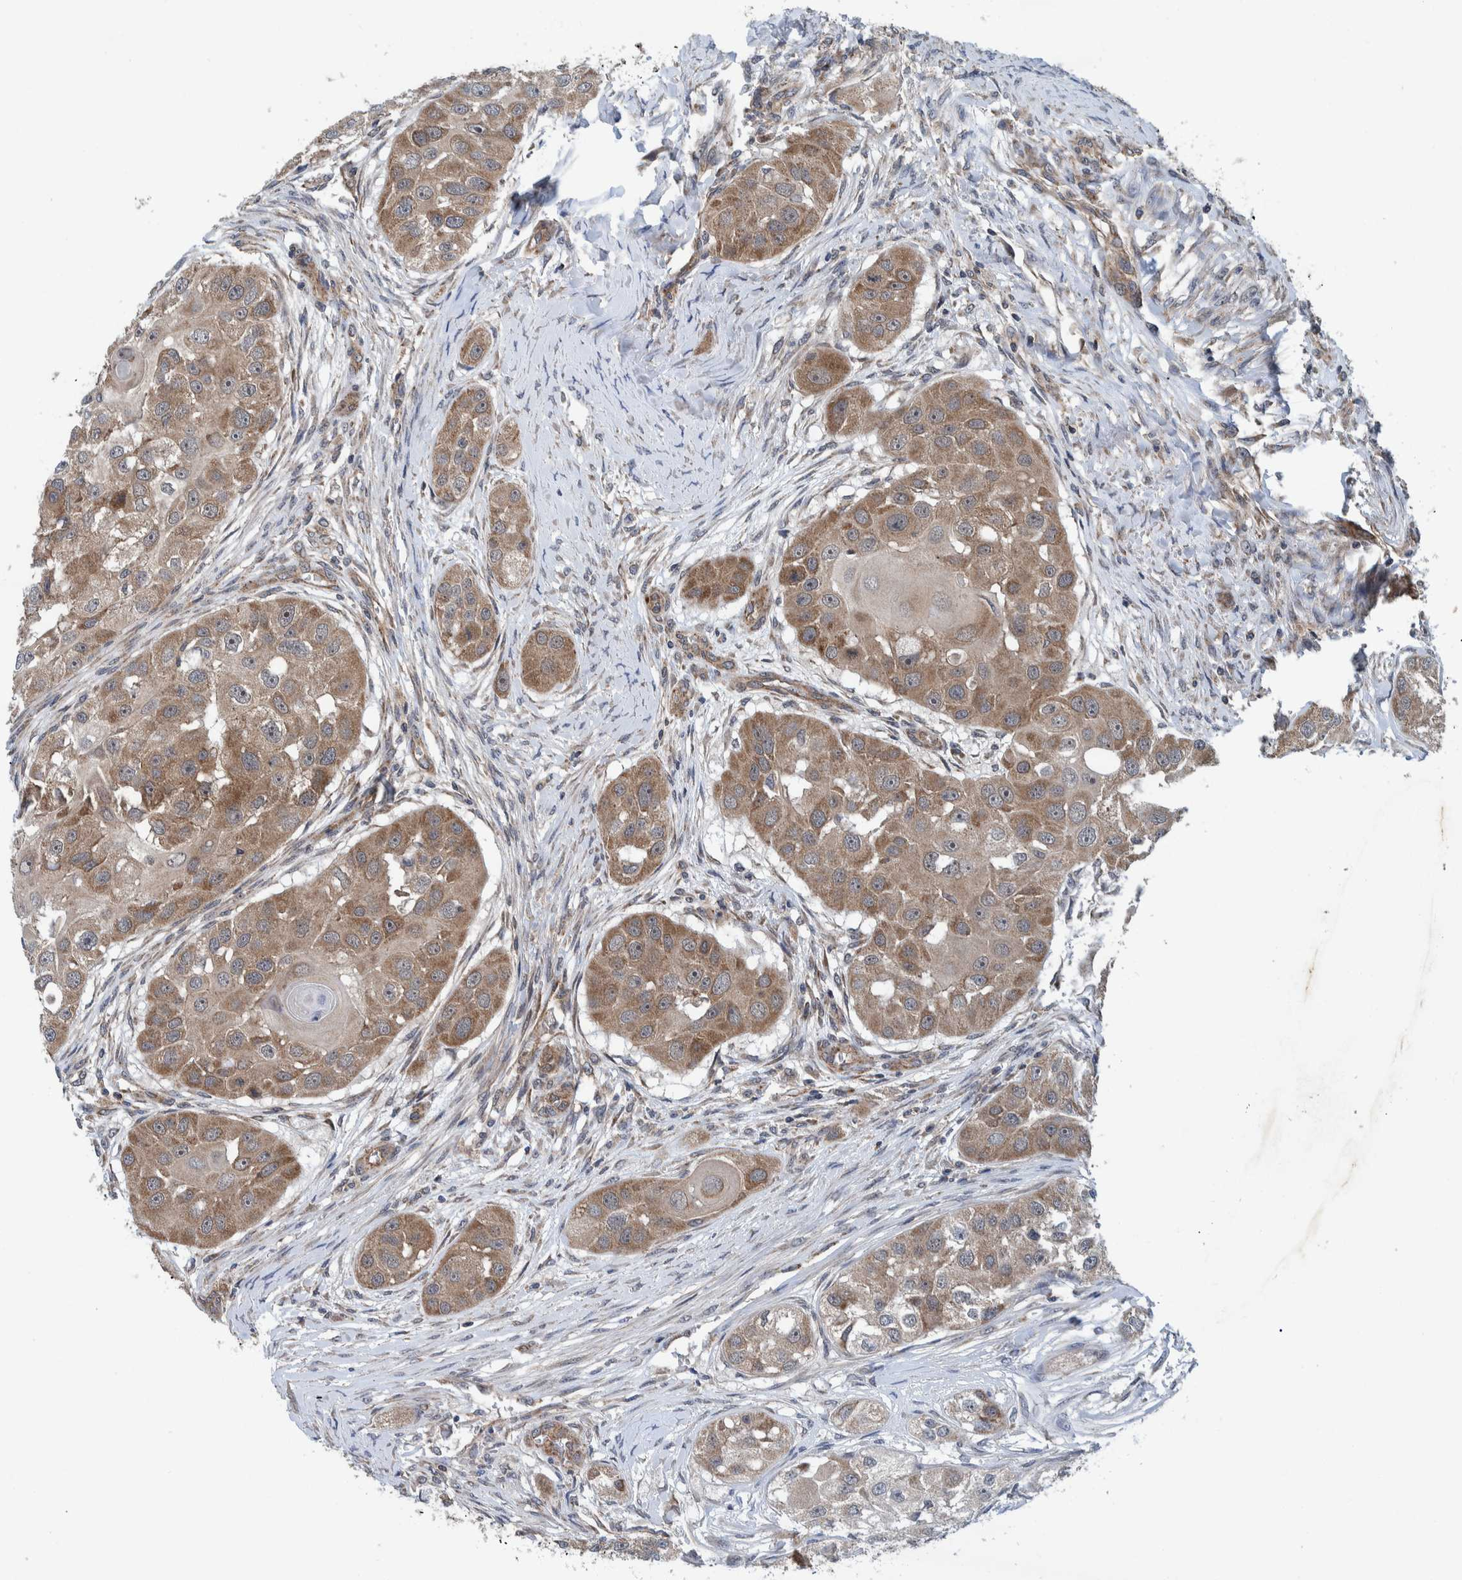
{"staining": {"intensity": "moderate", "quantity": ">75%", "location": "cytoplasmic/membranous"}, "tissue": "head and neck cancer", "cell_type": "Tumor cells", "image_type": "cancer", "snomed": [{"axis": "morphology", "description": "Normal tissue, NOS"}, {"axis": "morphology", "description": "Squamous cell carcinoma, NOS"}, {"axis": "topography", "description": "Skeletal muscle"}, {"axis": "topography", "description": "Head-Neck"}], "caption": "Squamous cell carcinoma (head and neck) stained with IHC reveals moderate cytoplasmic/membranous staining in about >75% of tumor cells.", "gene": "MRPS7", "patient": {"sex": "male", "age": 51}}